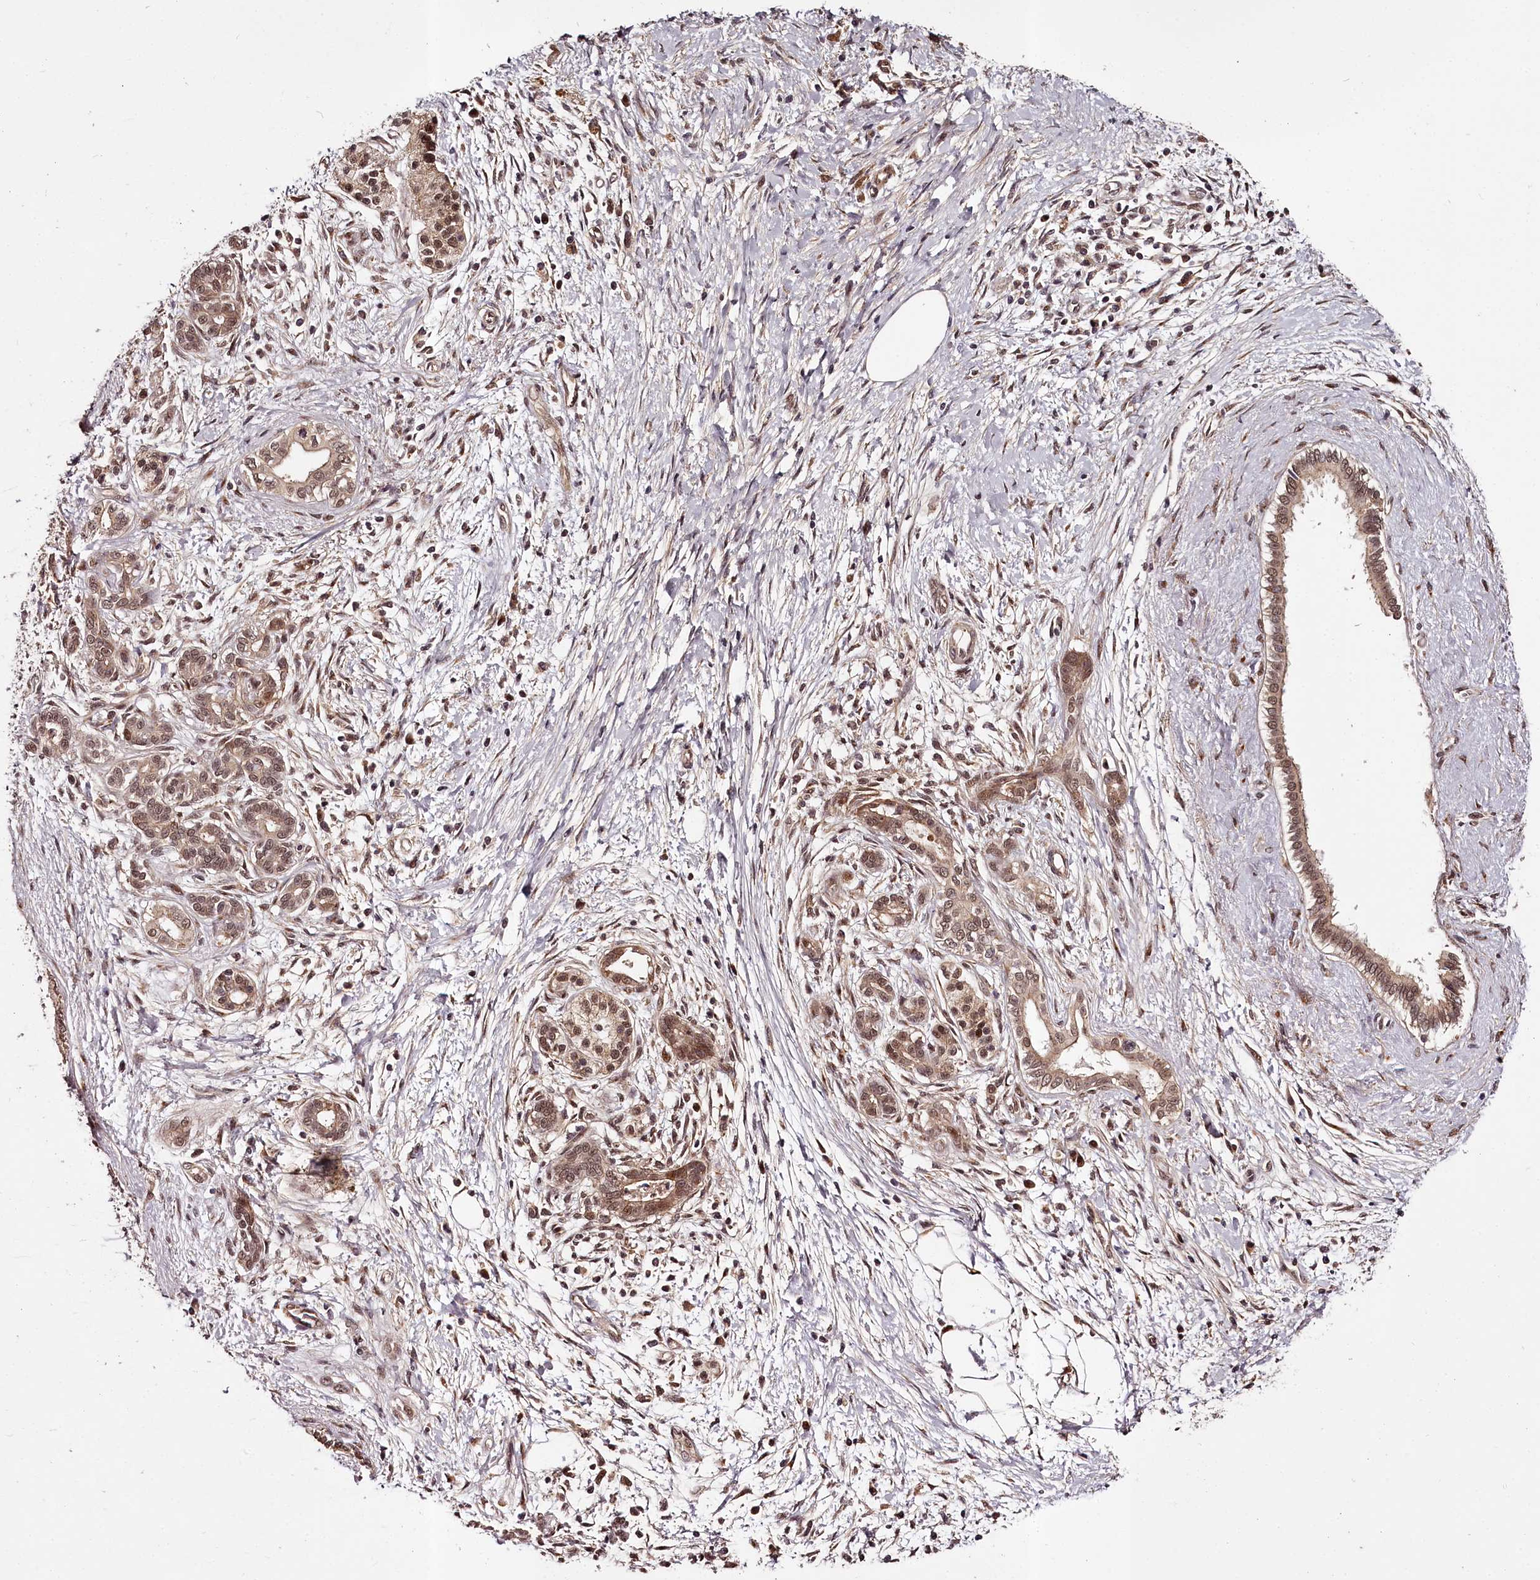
{"staining": {"intensity": "moderate", "quantity": ">75%", "location": "nuclear"}, "tissue": "pancreatic cancer", "cell_type": "Tumor cells", "image_type": "cancer", "snomed": [{"axis": "morphology", "description": "Adenocarcinoma, NOS"}, {"axis": "topography", "description": "Pancreas"}], "caption": "Tumor cells show moderate nuclear staining in about >75% of cells in pancreatic adenocarcinoma. (DAB (3,3'-diaminobenzidine) IHC with brightfield microscopy, high magnification).", "gene": "MAML3", "patient": {"sex": "male", "age": 58}}